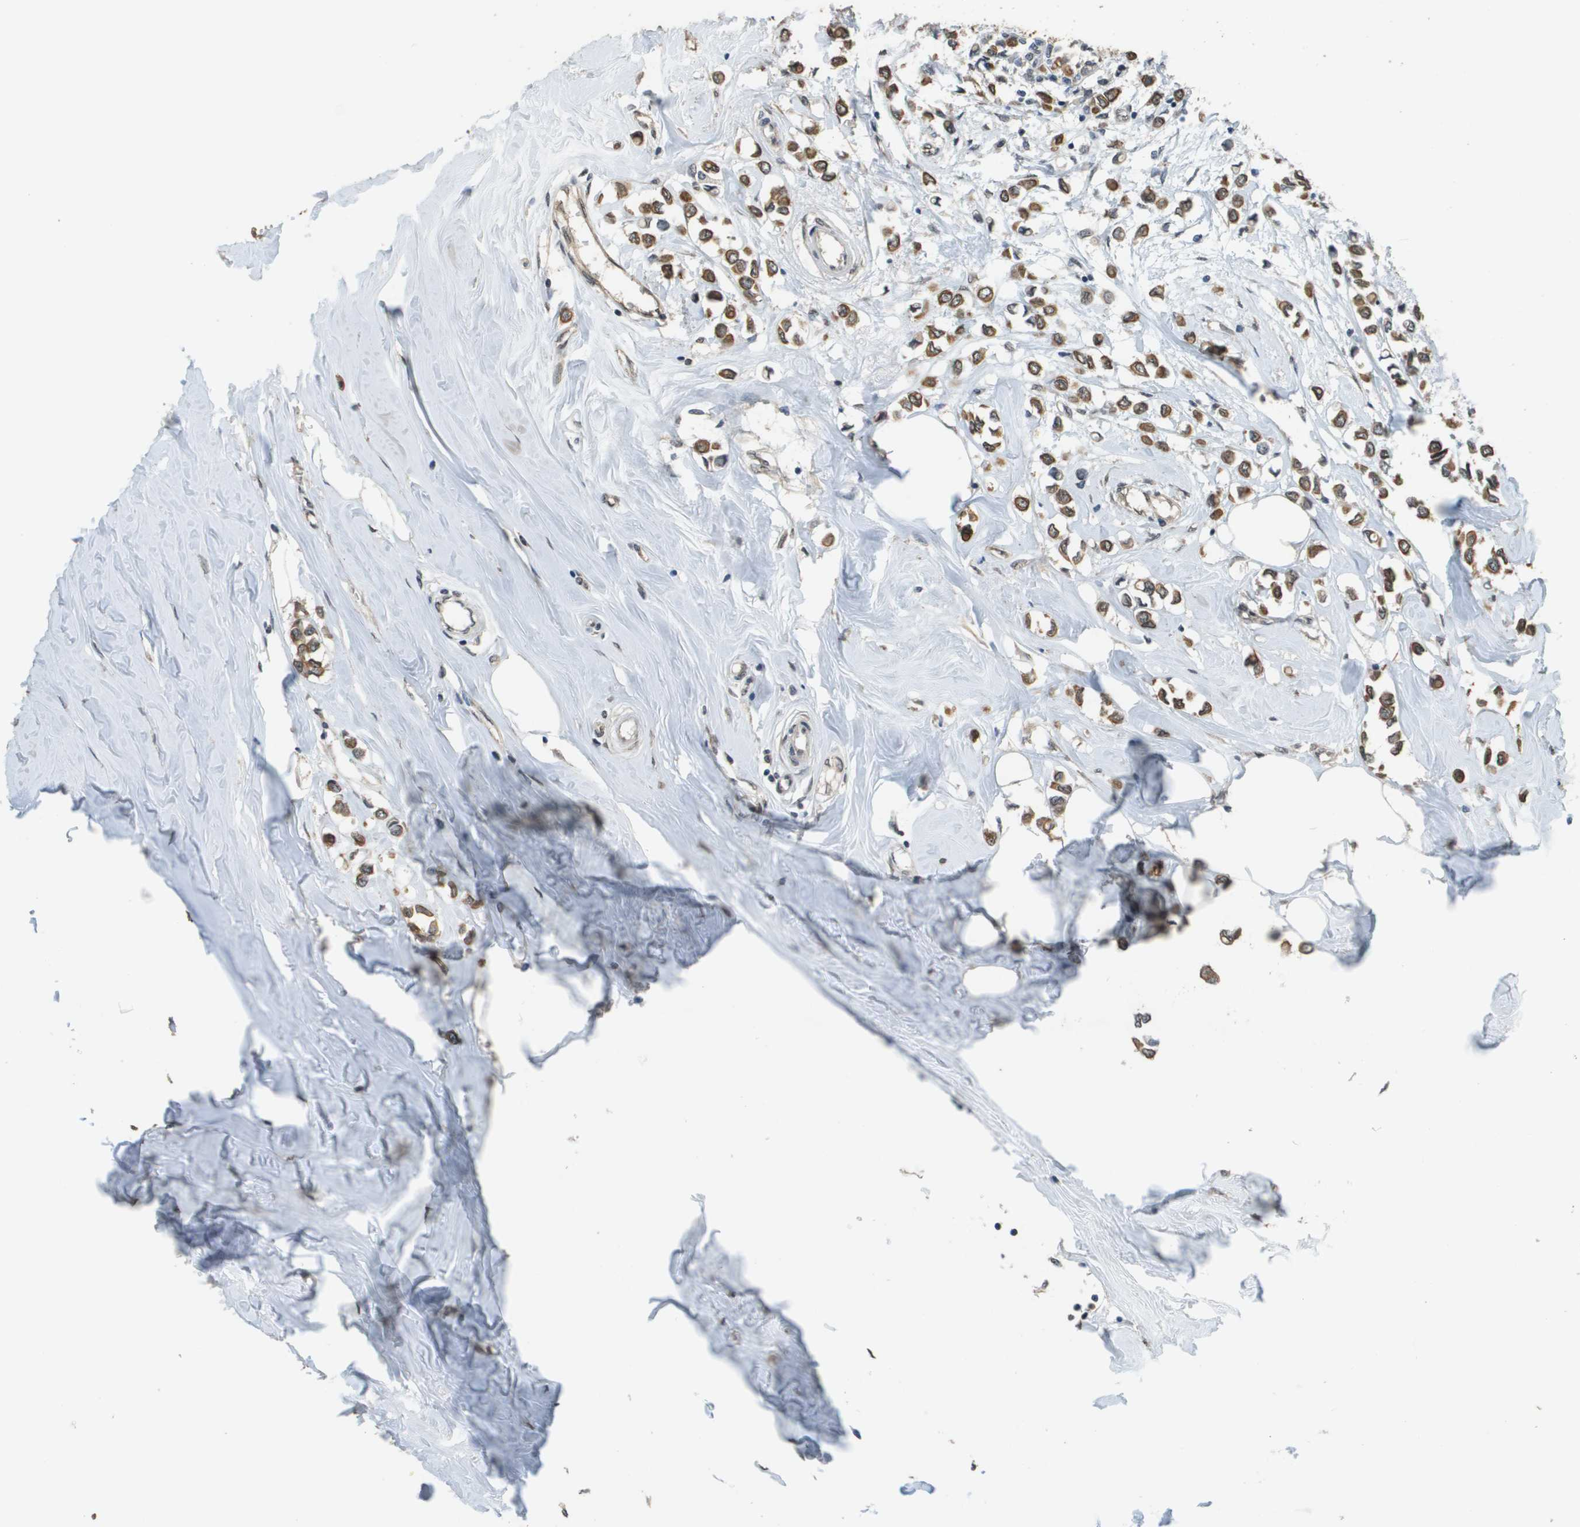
{"staining": {"intensity": "moderate", "quantity": ">75%", "location": "cytoplasmic/membranous"}, "tissue": "breast cancer", "cell_type": "Tumor cells", "image_type": "cancer", "snomed": [{"axis": "morphology", "description": "Lobular carcinoma"}, {"axis": "topography", "description": "Breast"}], "caption": "Protein staining of breast cancer (lobular carcinoma) tissue reveals moderate cytoplasmic/membranous positivity in about >75% of tumor cells. The staining was performed using DAB (3,3'-diaminobenzidine), with brown indicating positive protein expression. Nuclei are stained blue with hematoxylin.", "gene": "FANCC", "patient": {"sex": "female", "age": 51}}